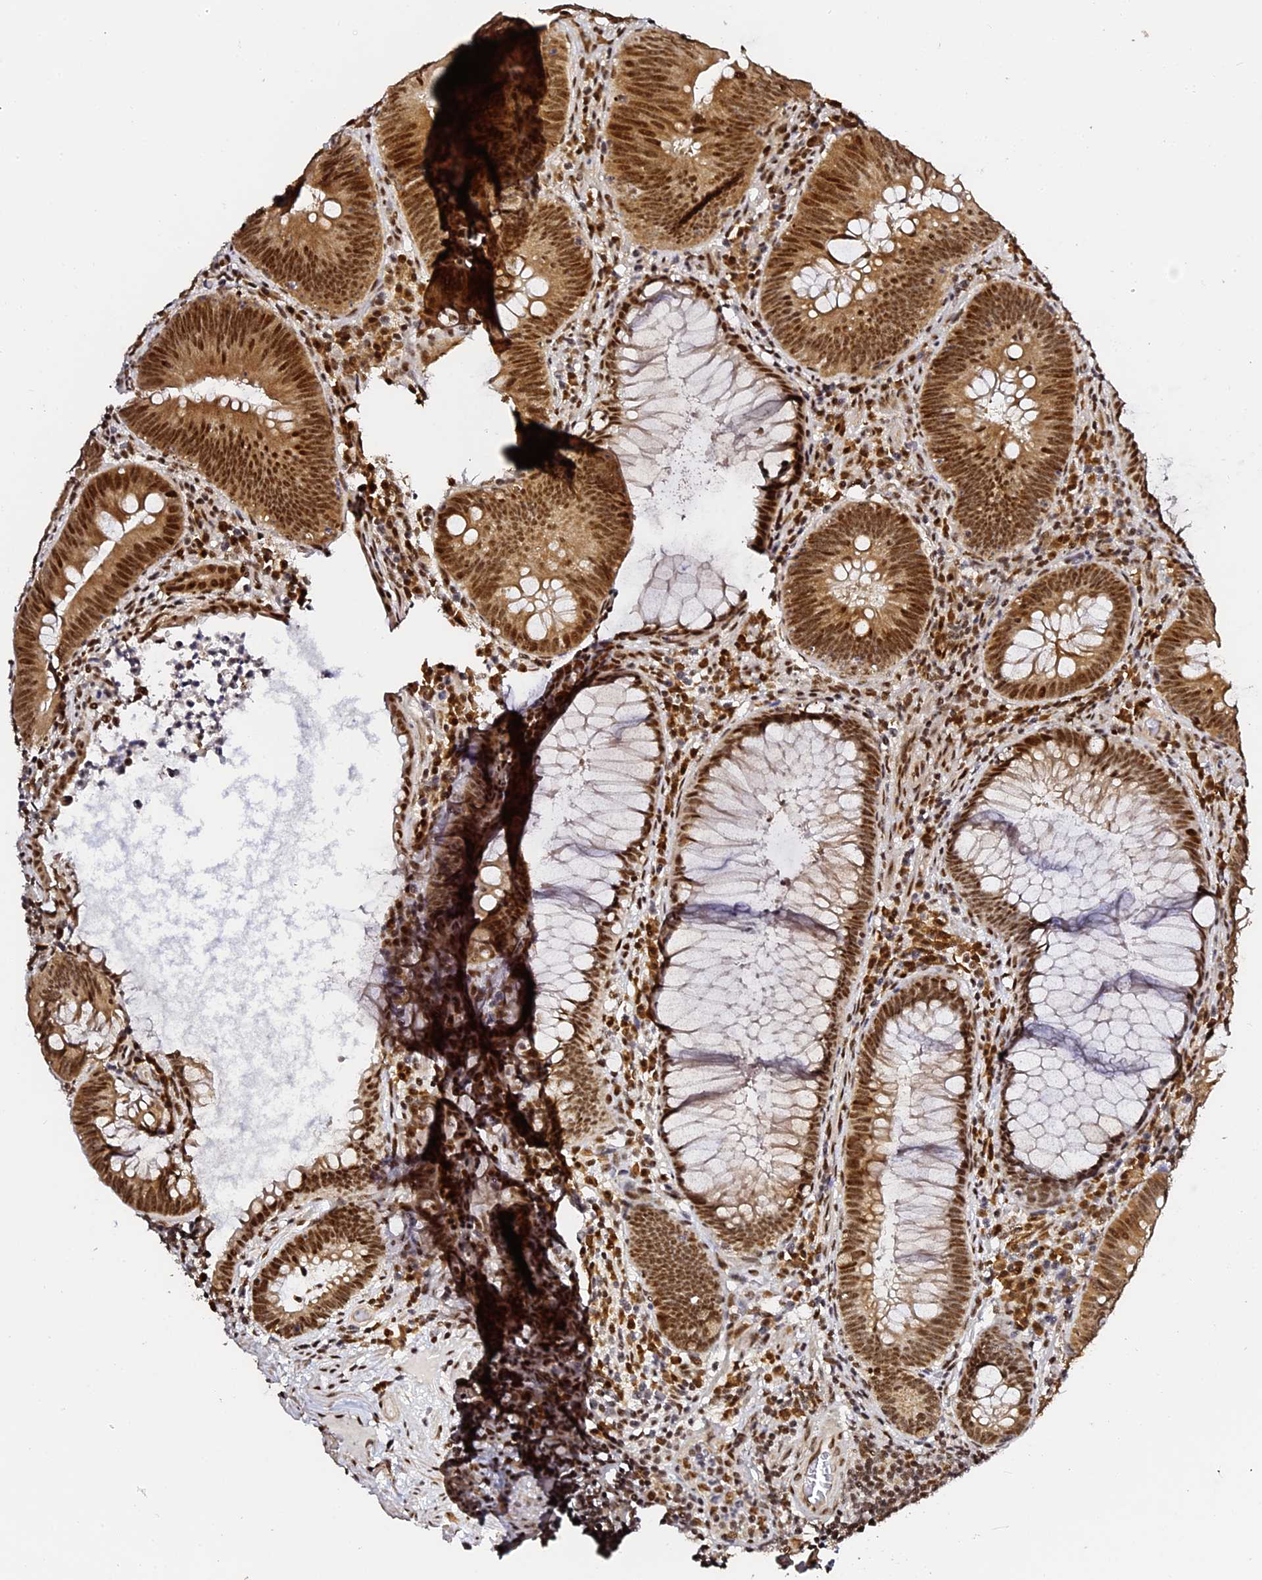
{"staining": {"intensity": "moderate", "quantity": ">75%", "location": "nuclear"}, "tissue": "colorectal cancer", "cell_type": "Tumor cells", "image_type": "cancer", "snomed": [{"axis": "morphology", "description": "Adenocarcinoma, NOS"}, {"axis": "topography", "description": "Rectum"}], "caption": "Tumor cells reveal medium levels of moderate nuclear staining in about >75% of cells in human colorectal adenocarcinoma.", "gene": "MCRS1", "patient": {"sex": "female", "age": 75}}